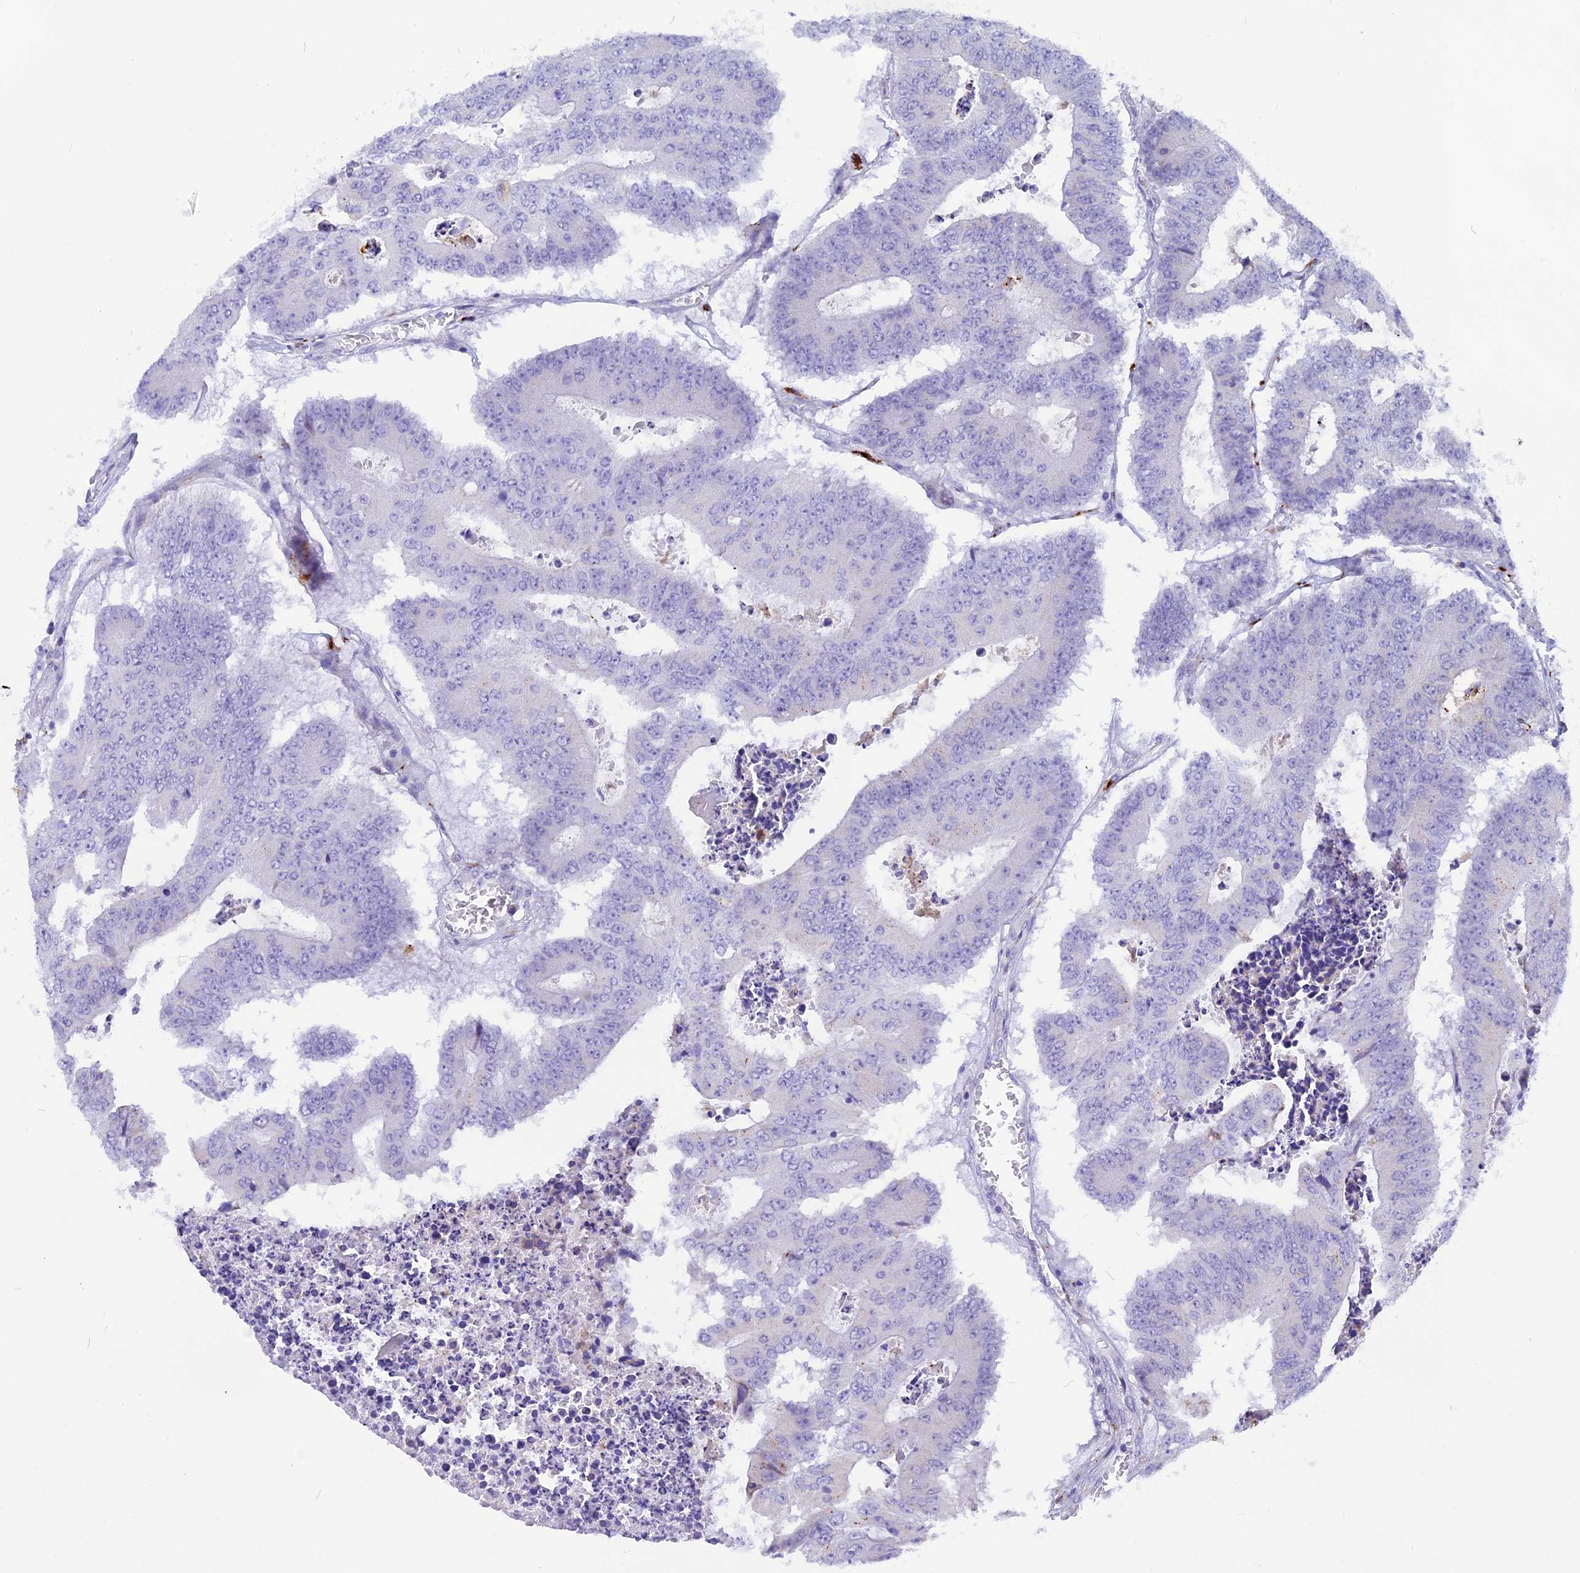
{"staining": {"intensity": "negative", "quantity": "none", "location": "none"}, "tissue": "colorectal cancer", "cell_type": "Tumor cells", "image_type": "cancer", "snomed": [{"axis": "morphology", "description": "Adenocarcinoma, NOS"}, {"axis": "topography", "description": "Colon"}], "caption": "Tumor cells show no significant positivity in colorectal adenocarcinoma.", "gene": "THRSP", "patient": {"sex": "male", "age": 87}}